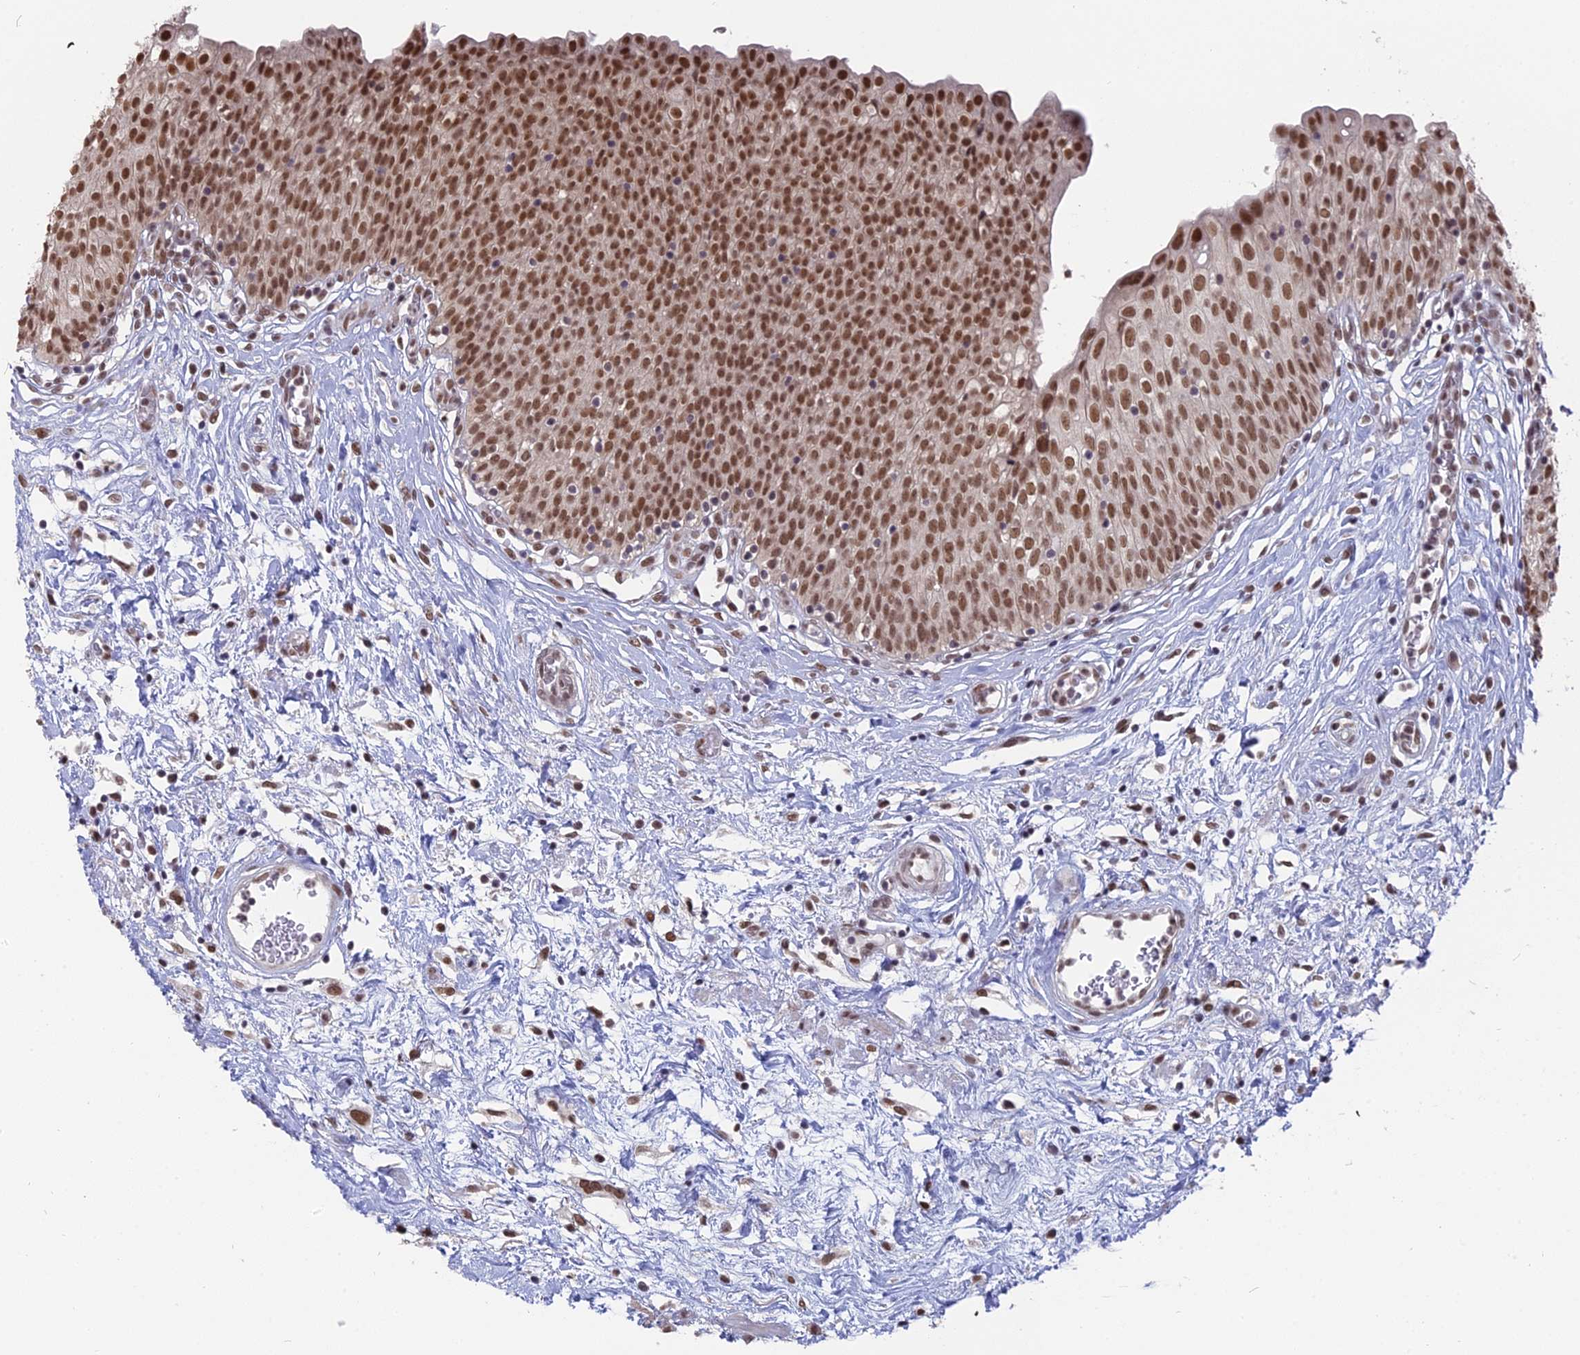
{"staining": {"intensity": "strong", "quantity": ">75%", "location": "nuclear"}, "tissue": "urinary bladder", "cell_type": "Urothelial cells", "image_type": "normal", "snomed": [{"axis": "morphology", "description": "Normal tissue, NOS"}, {"axis": "topography", "description": "Urinary bladder"}], "caption": "Immunohistochemistry (IHC) staining of normal urinary bladder, which exhibits high levels of strong nuclear expression in approximately >75% of urothelial cells indicating strong nuclear protein staining. The staining was performed using DAB (3,3'-diaminobenzidine) (brown) for protein detection and nuclei were counterstained in hematoxylin (blue).", "gene": "NR1H3", "patient": {"sex": "male", "age": 55}}